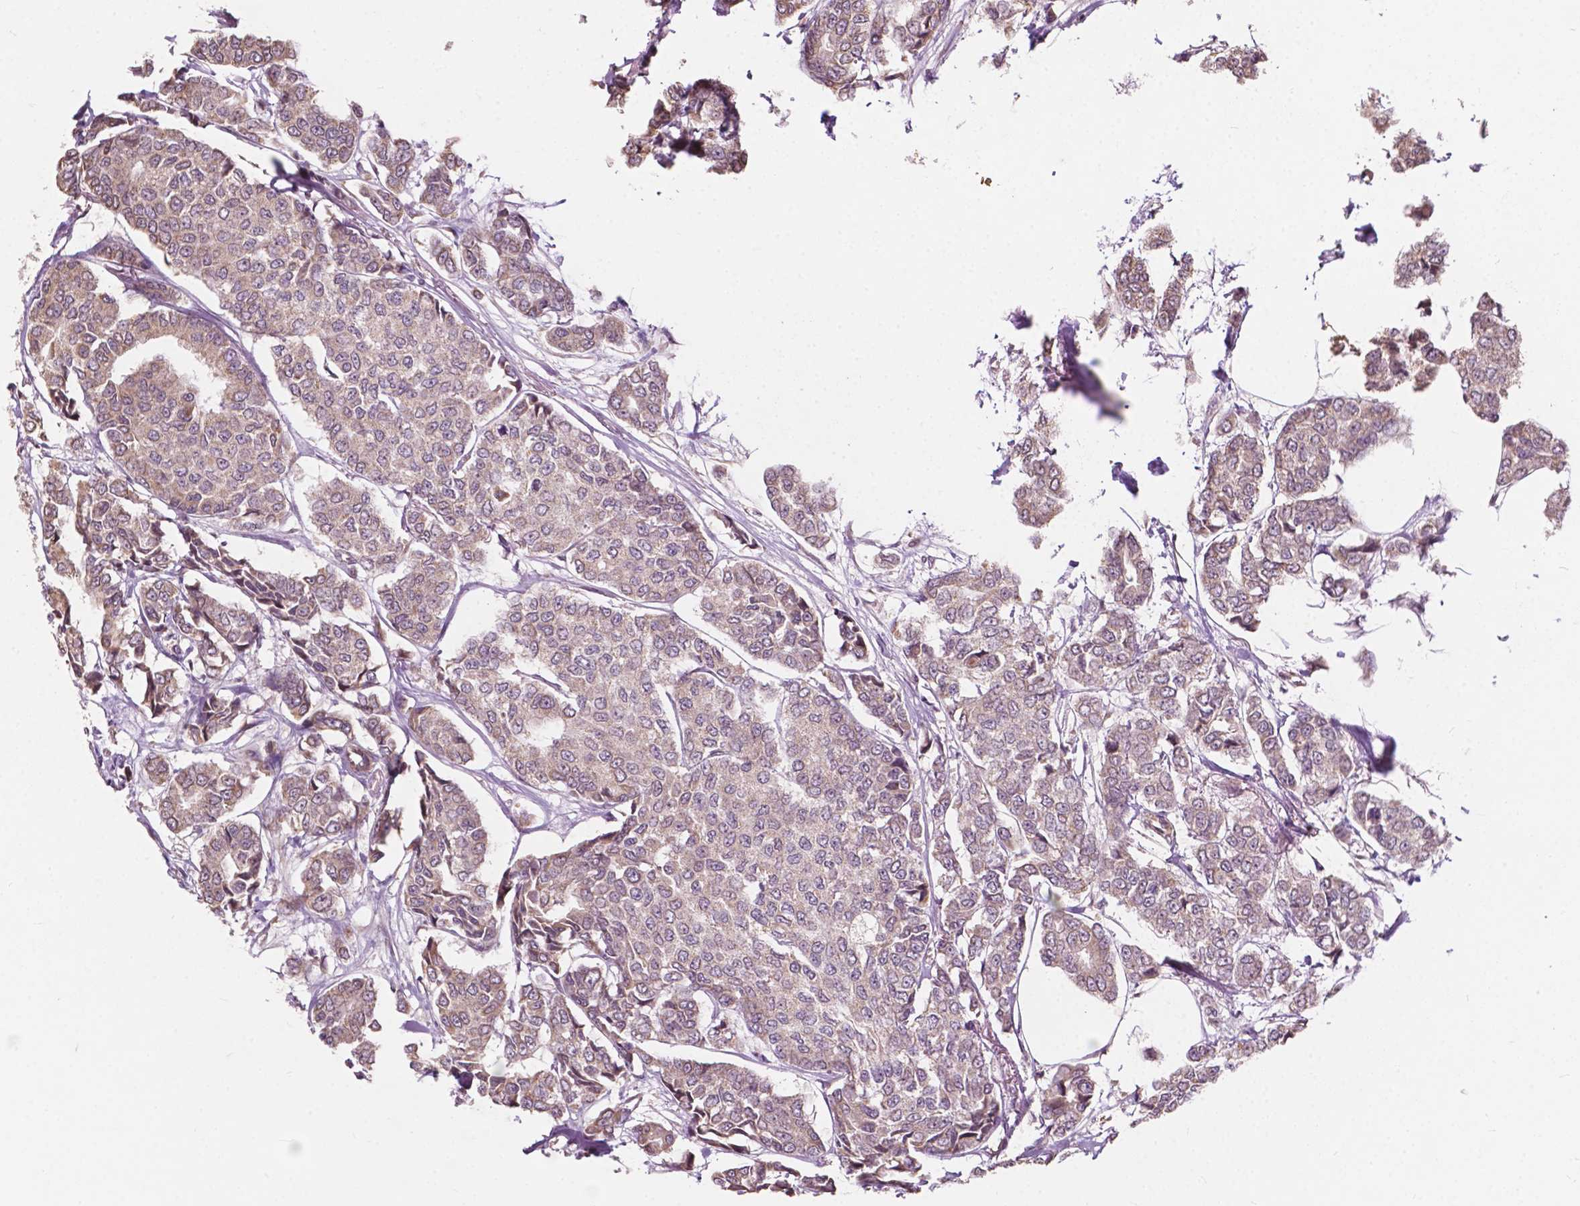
{"staining": {"intensity": "weak", "quantity": "25%-75%", "location": "cytoplasmic/membranous"}, "tissue": "breast cancer", "cell_type": "Tumor cells", "image_type": "cancer", "snomed": [{"axis": "morphology", "description": "Duct carcinoma"}, {"axis": "topography", "description": "Breast"}], "caption": "Invasive ductal carcinoma (breast) stained with a protein marker displays weak staining in tumor cells.", "gene": "CDC42BPA", "patient": {"sex": "female", "age": 94}}